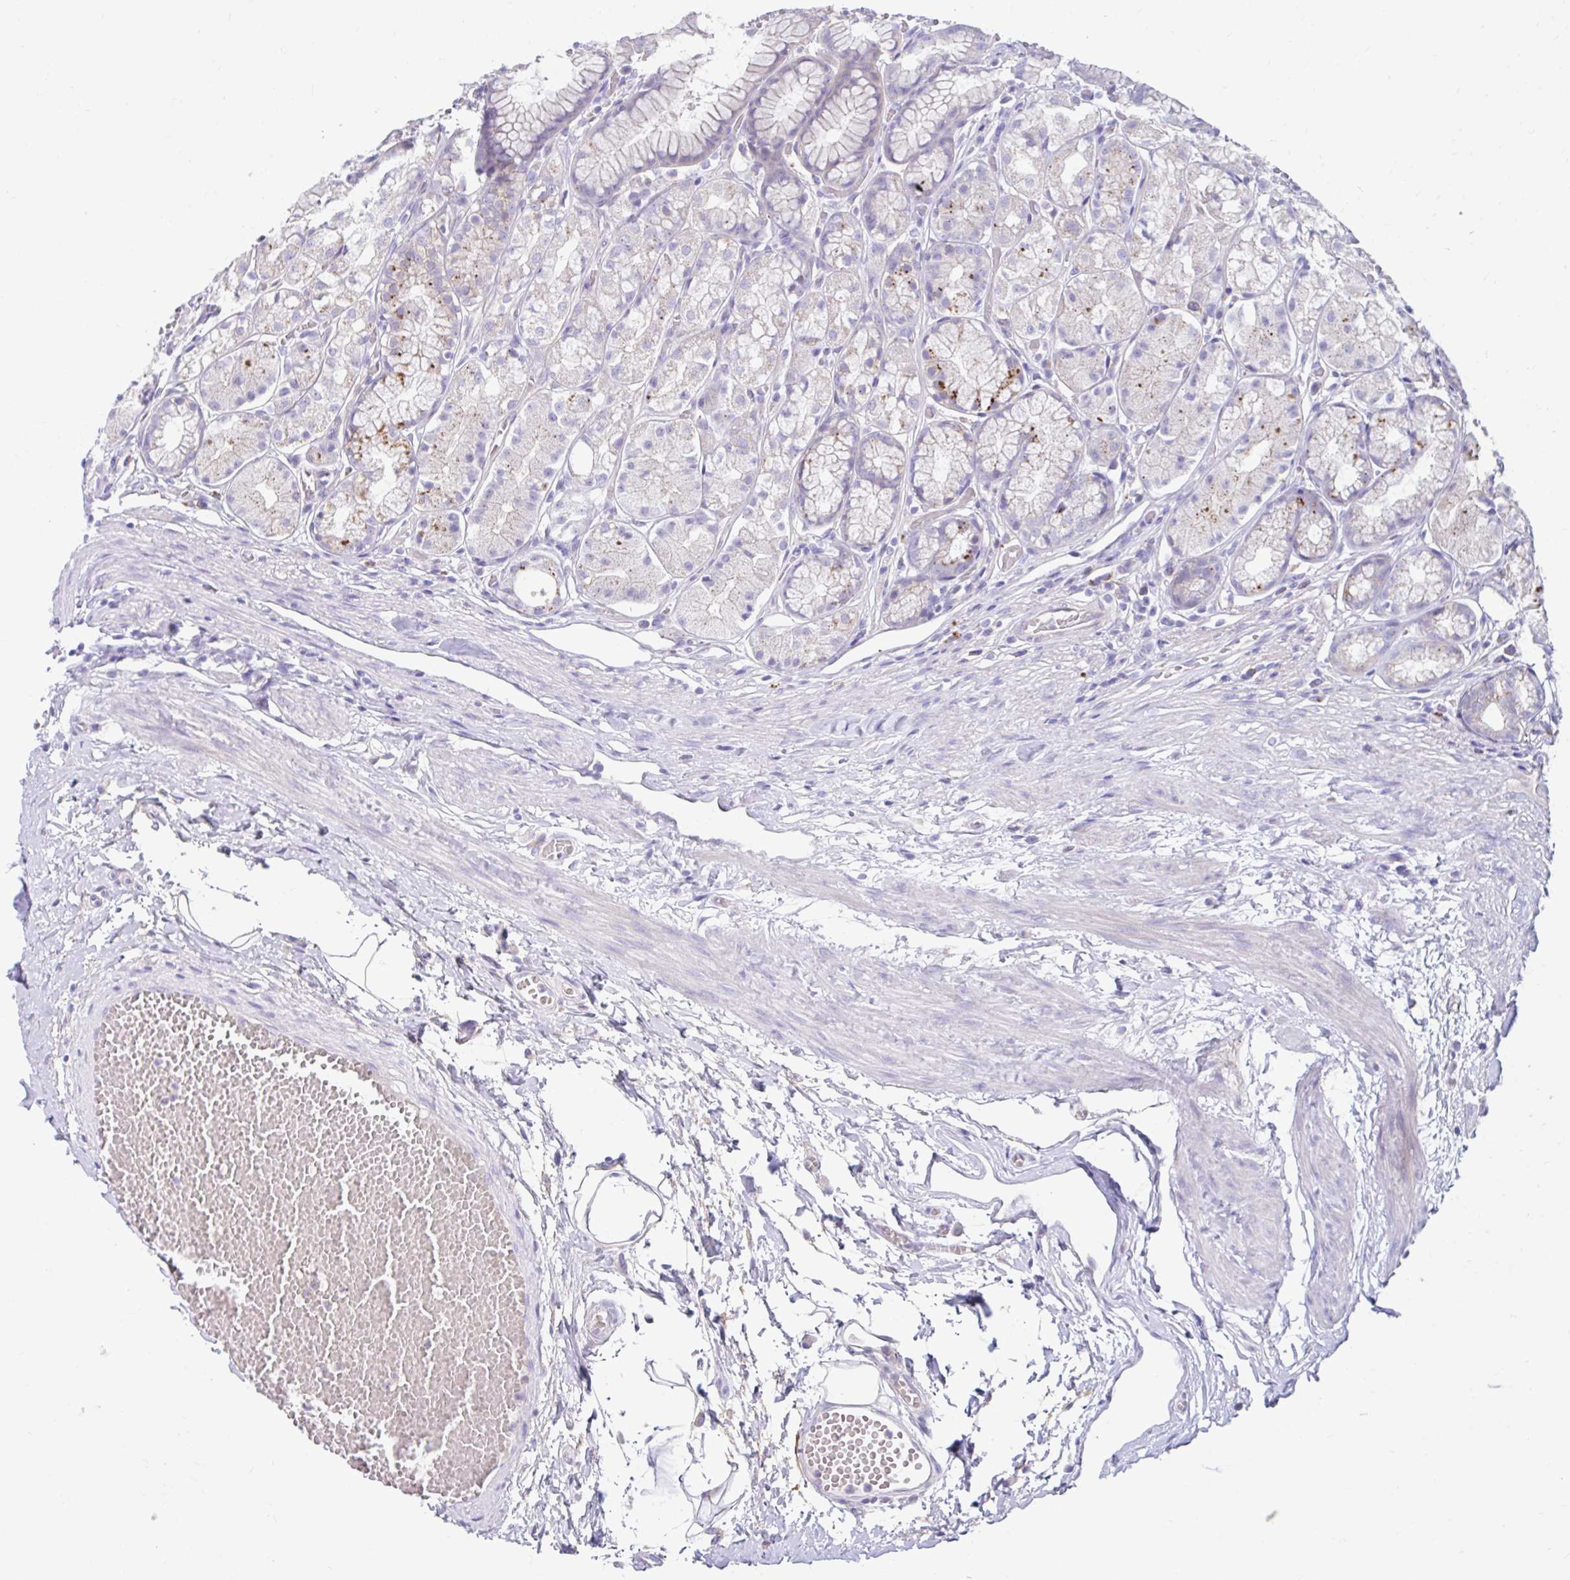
{"staining": {"intensity": "moderate", "quantity": "<25%", "location": "cytoplasmic/membranous"}, "tissue": "stomach", "cell_type": "Glandular cells", "image_type": "normal", "snomed": [{"axis": "morphology", "description": "Normal tissue, NOS"}, {"axis": "topography", "description": "Smooth muscle"}, {"axis": "topography", "description": "Stomach"}], "caption": "Glandular cells display low levels of moderate cytoplasmic/membranous expression in about <25% of cells in unremarkable human stomach.", "gene": "ZNF33A", "patient": {"sex": "male", "age": 70}}